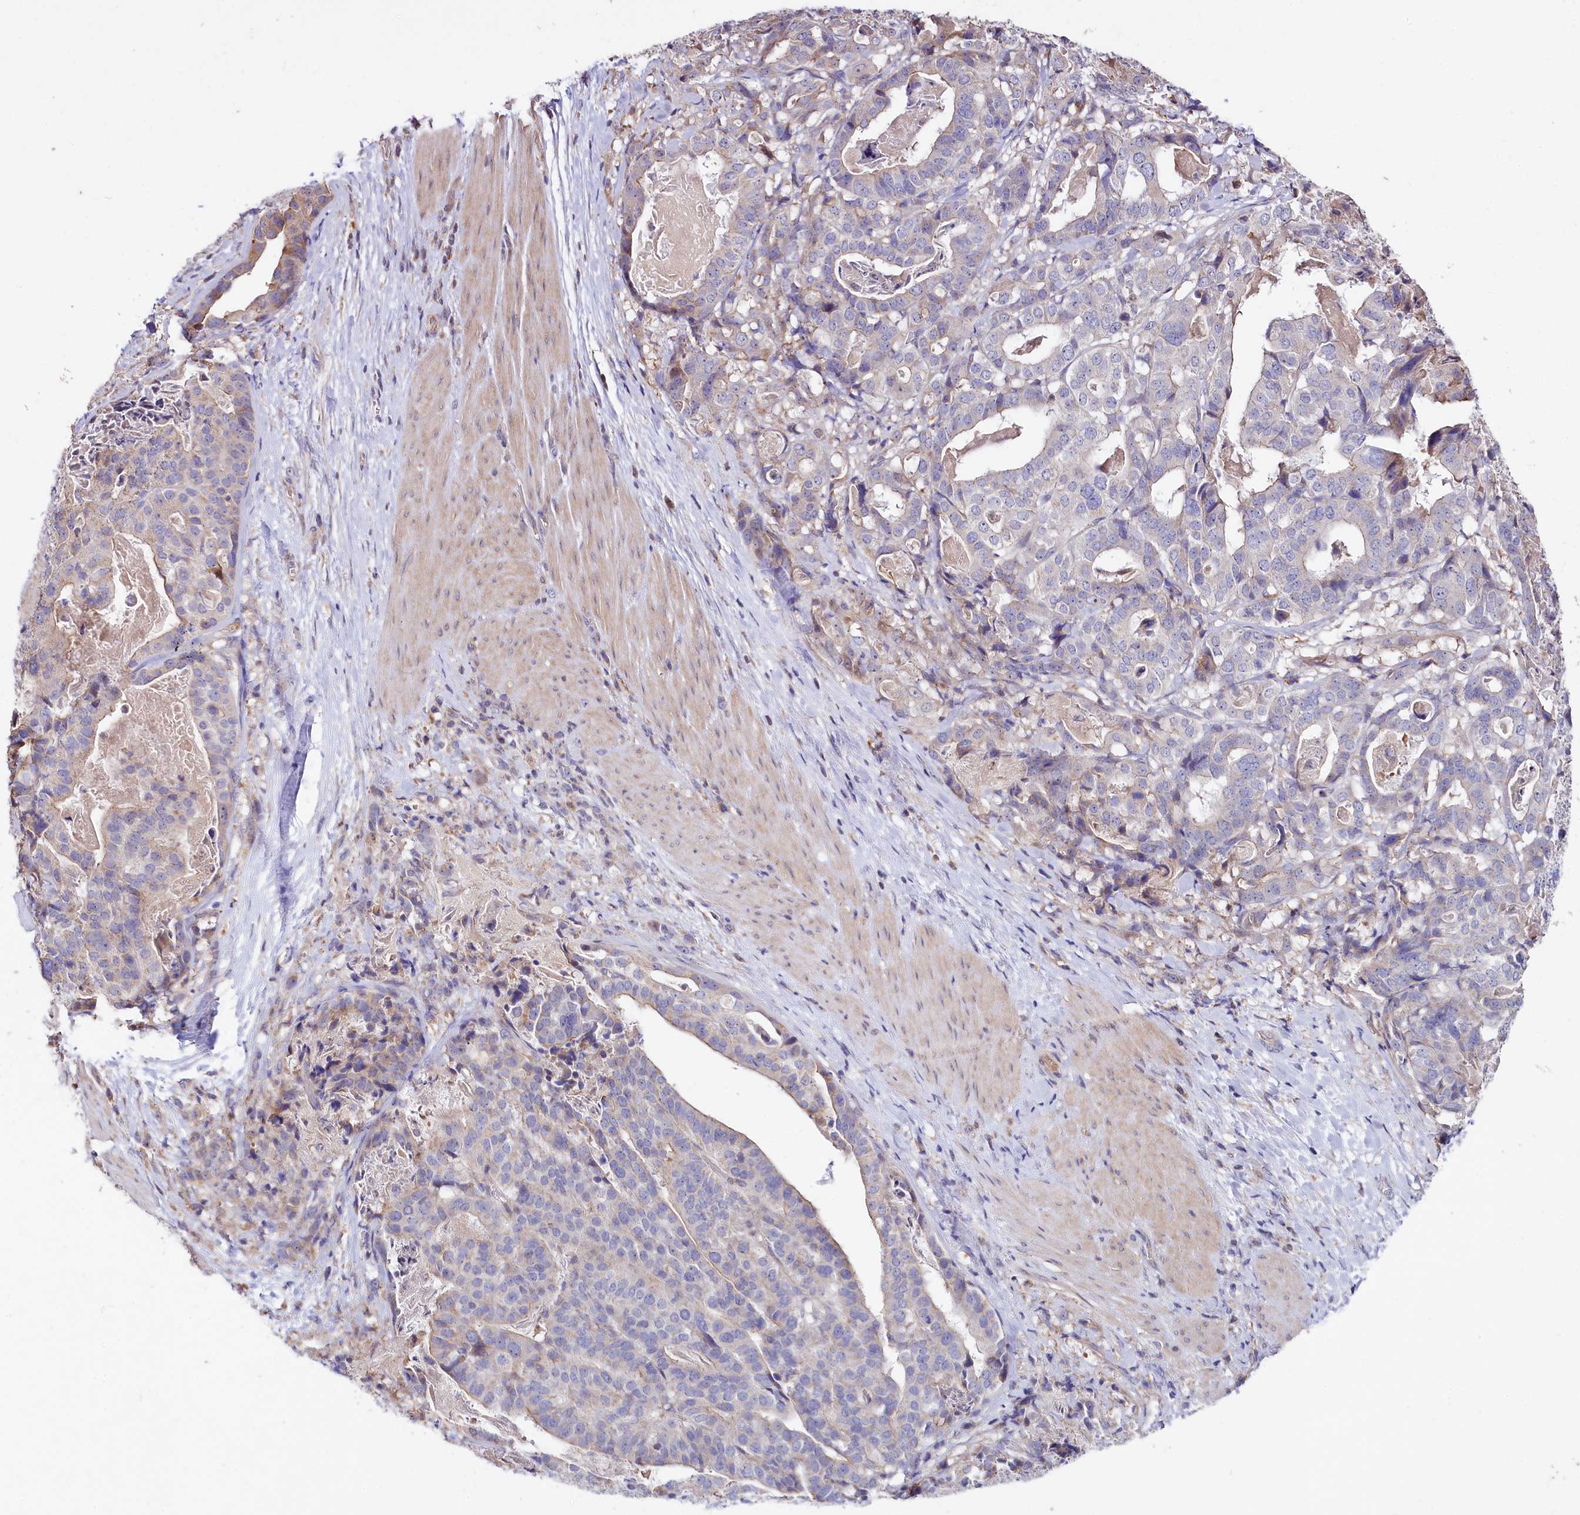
{"staining": {"intensity": "weak", "quantity": "<25%", "location": "cytoplasmic/membranous"}, "tissue": "stomach cancer", "cell_type": "Tumor cells", "image_type": "cancer", "snomed": [{"axis": "morphology", "description": "Adenocarcinoma, NOS"}, {"axis": "topography", "description": "Stomach"}], "caption": "Stomach cancer stained for a protein using immunohistochemistry exhibits no staining tumor cells.", "gene": "RPUSD3", "patient": {"sex": "male", "age": 48}}